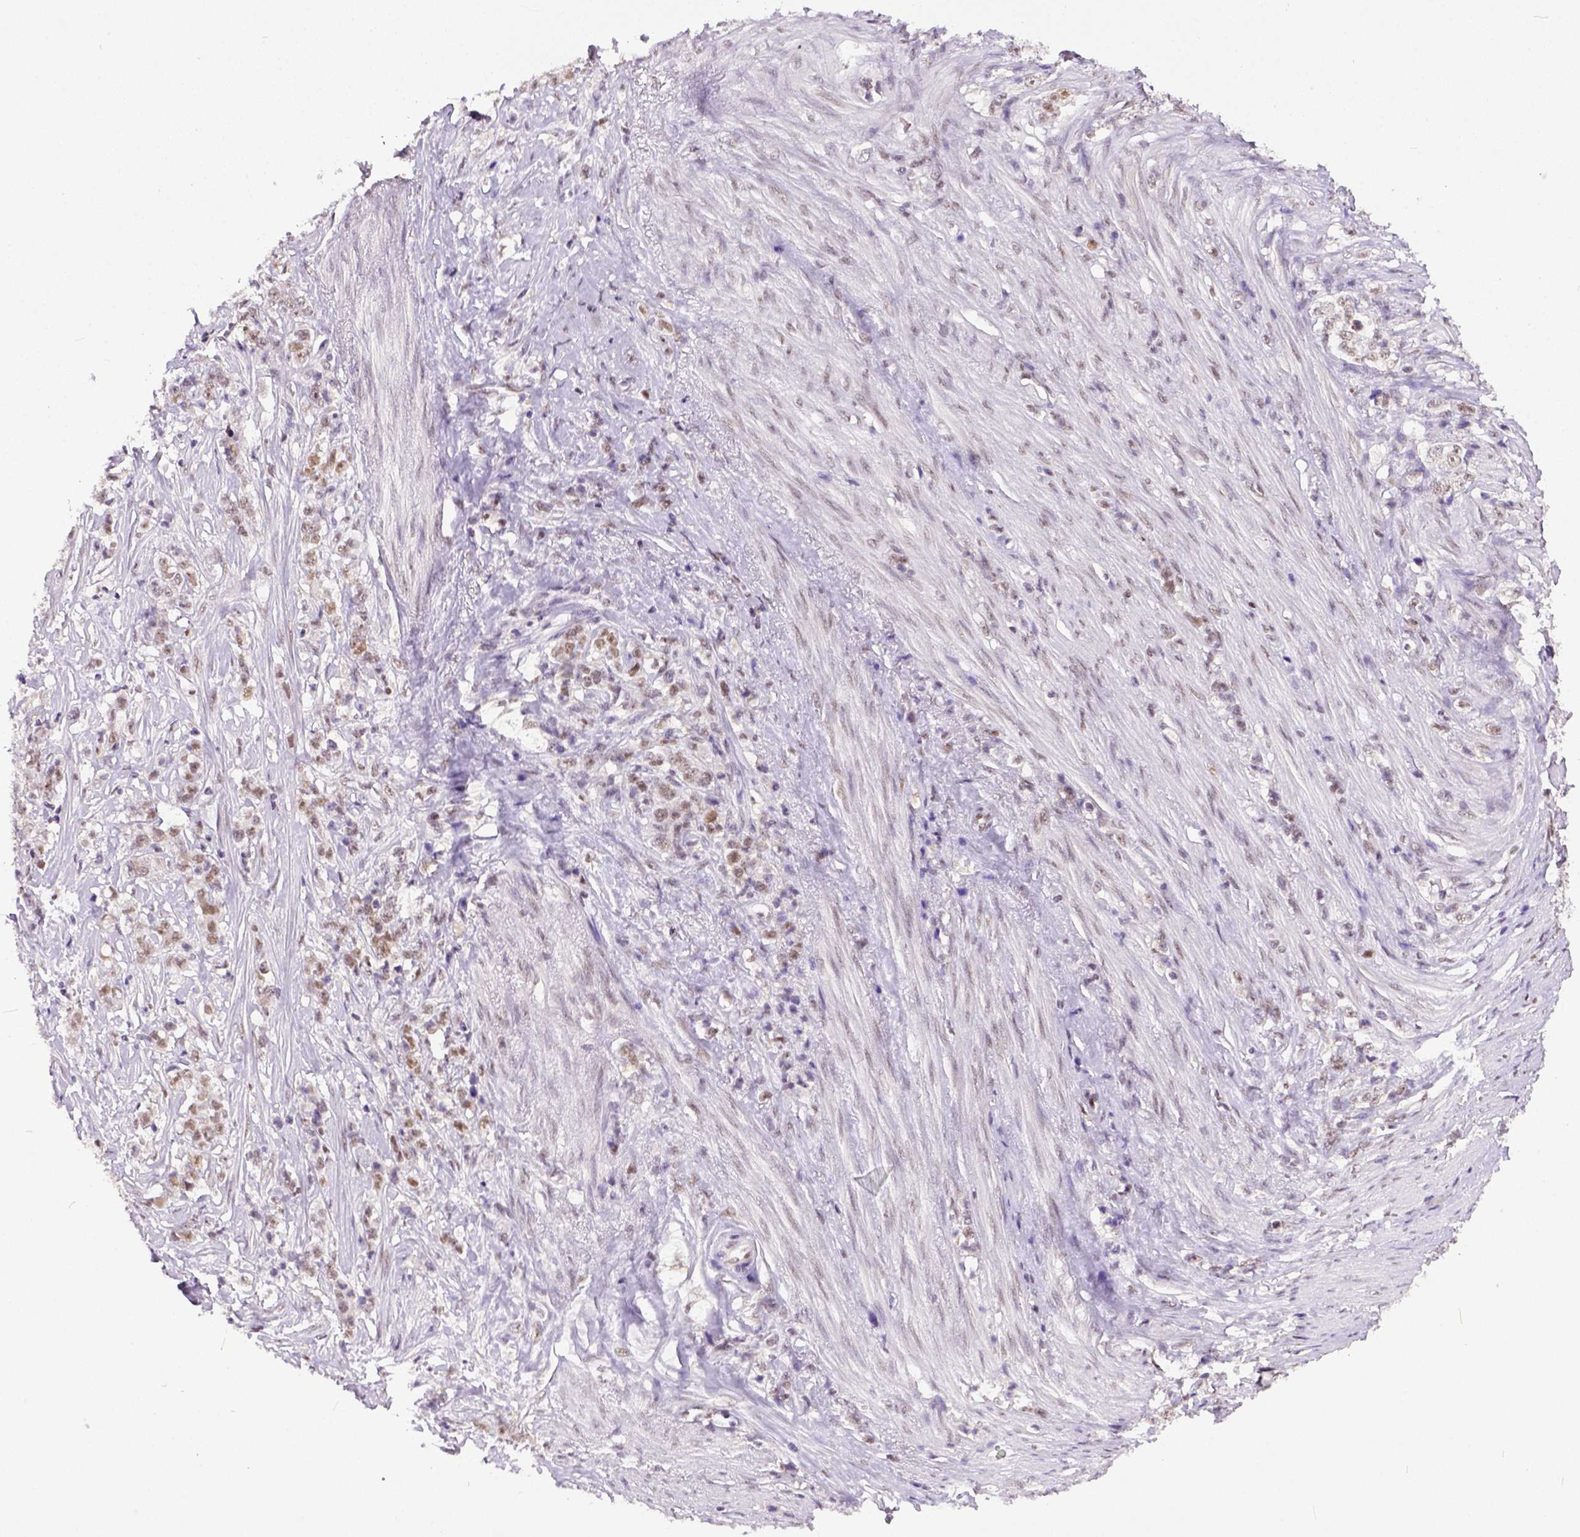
{"staining": {"intensity": "moderate", "quantity": ">75%", "location": "nuclear"}, "tissue": "stomach cancer", "cell_type": "Tumor cells", "image_type": "cancer", "snomed": [{"axis": "morphology", "description": "Adenocarcinoma, NOS"}, {"axis": "topography", "description": "Stomach, lower"}], "caption": "Brown immunohistochemical staining in human stomach cancer (adenocarcinoma) shows moderate nuclear staining in approximately >75% of tumor cells.", "gene": "ERCC1", "patient": {"sex": "male", "age": 88}}